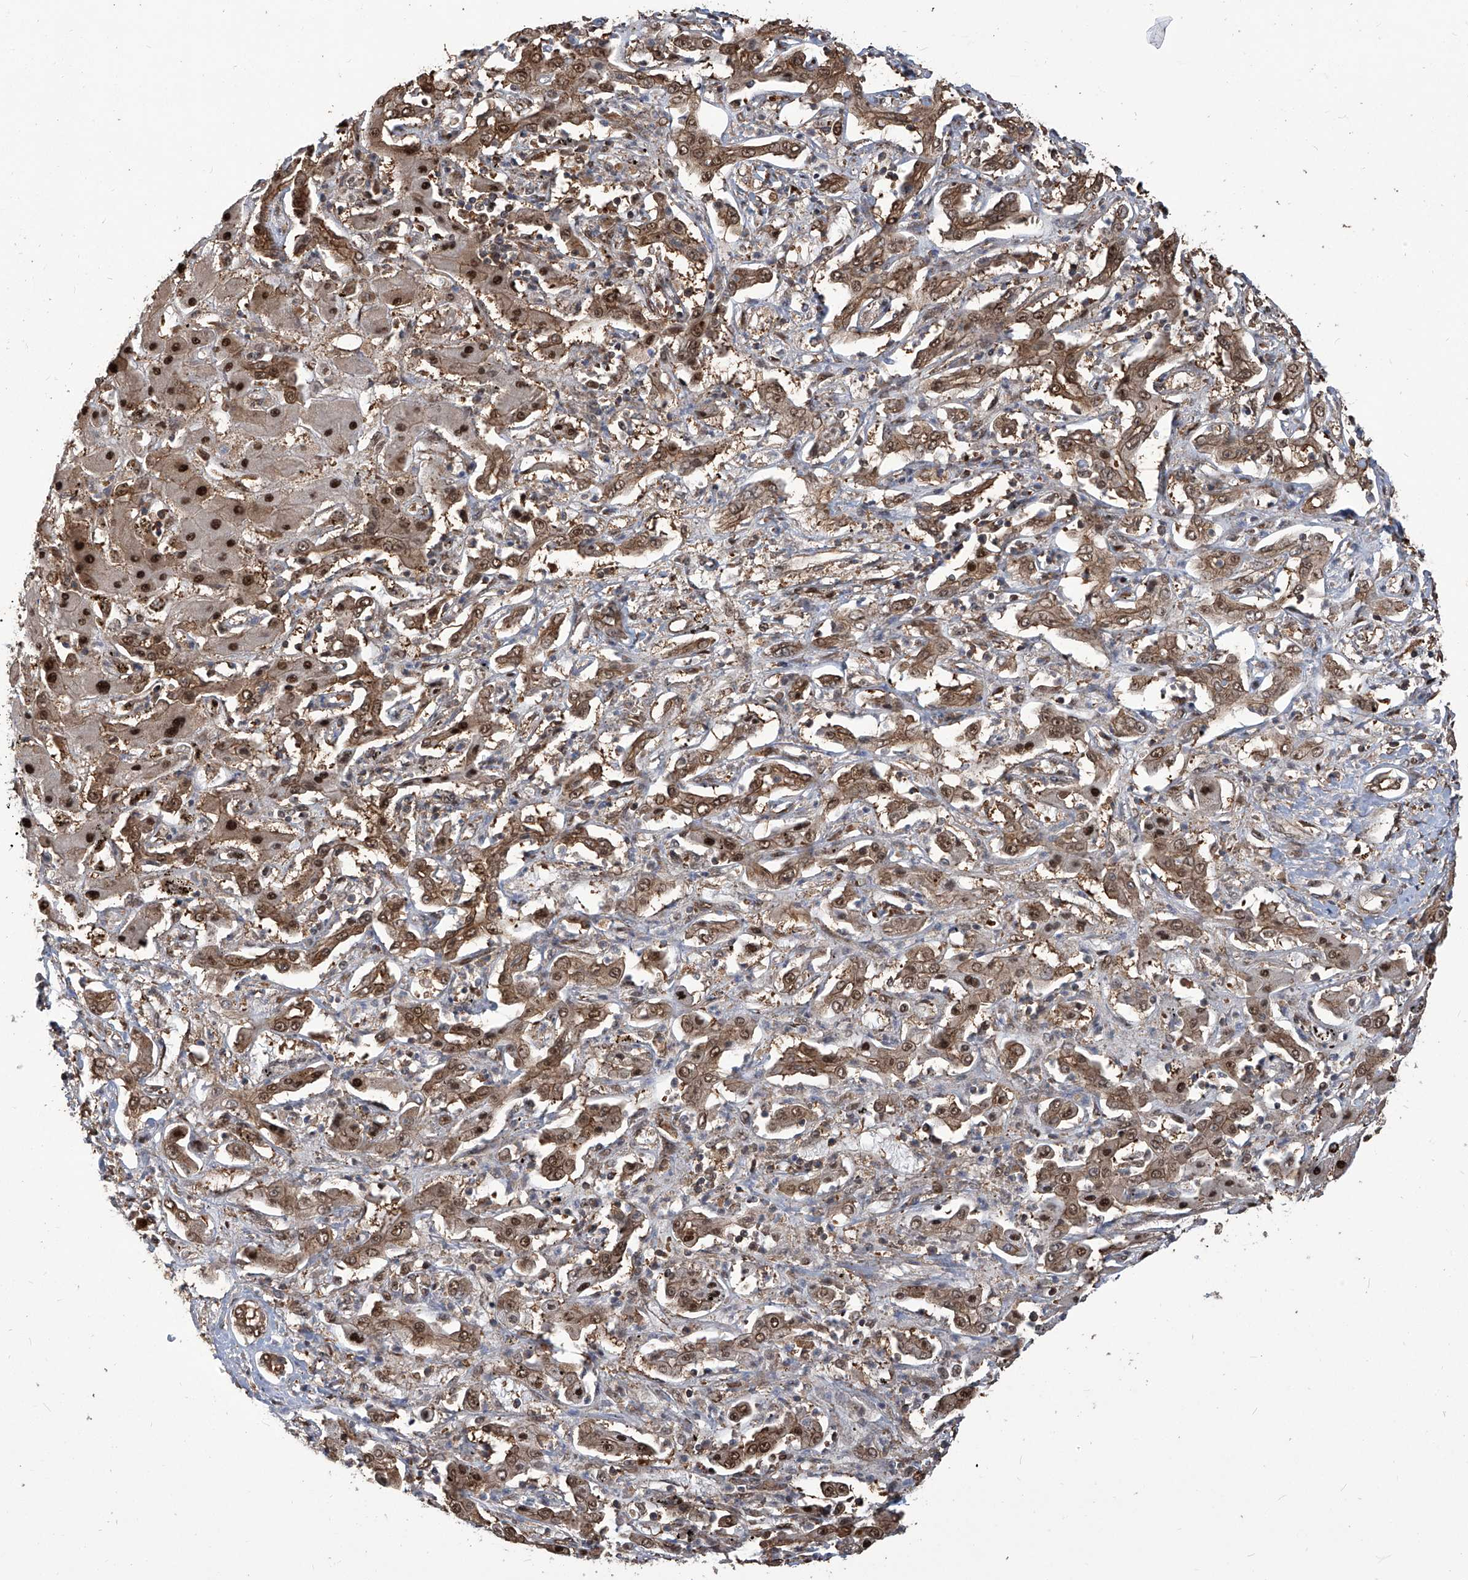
{"staining": {"intensity": "strong", "quantity": "<25%", "location": "nuclear"}, "tissue": "liver cancer", "cell_type": "Tumor cells", "image_type": "cancer", "snomed": [{"axis": "morphology", "description": "Cholangiocarcinoma"}, {"axis": "topography", "description": "Liver"}], "caption": "A high-resolution photomicrograph shows IHC staining of liver cancer (cholangiocarcinoma), which exhibits strong nuclear staining in about <25% of tumor cells.", "gene": "PSMB1", "patient": {"sex": "male", "age": 67}}